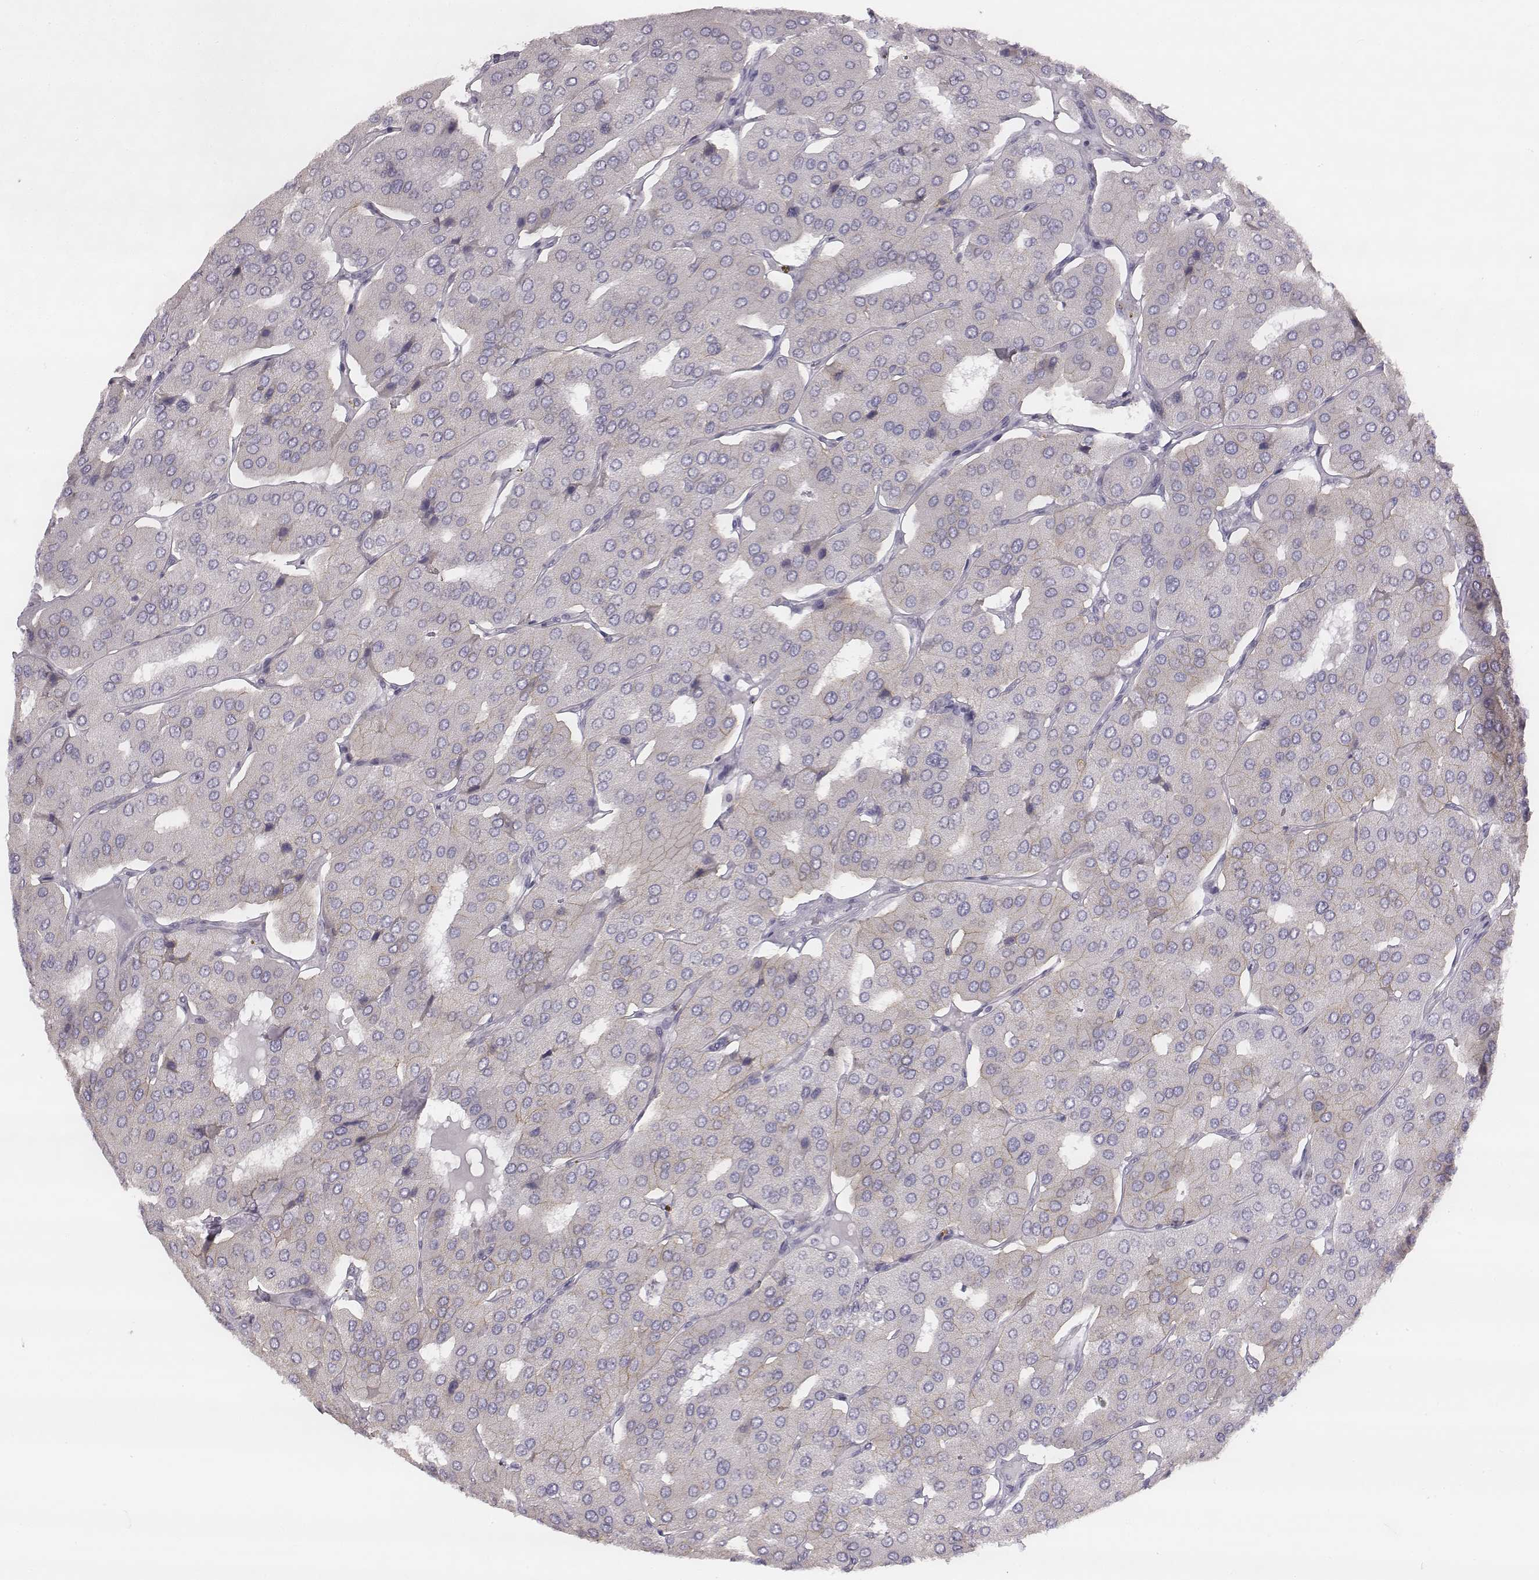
{"staining": {"intensity": "negative", "quantity": "none", "location": "none"}, "tissue": "parathyroid gland", "cell_type": "Glandular cells", "image_type": "normal", "snomed": [{"axis": "morphology", "description": "Normal tissue, NOS"}, {"axis": "morphology", "description": "Adenoma, NOS"}, {"axis": "topography", "description": "Parathyroid gland"}], "caption": "Glandular cells show no significant positivity in benign parathyroid gland. The staining is performed using DAB (3,3'-diaminobenzidine) brown chromogen with nuclei counter-stained in using hematoxylin.", "gene": "KCNJ12", "patient": {"sex": "female", "age": 86}}